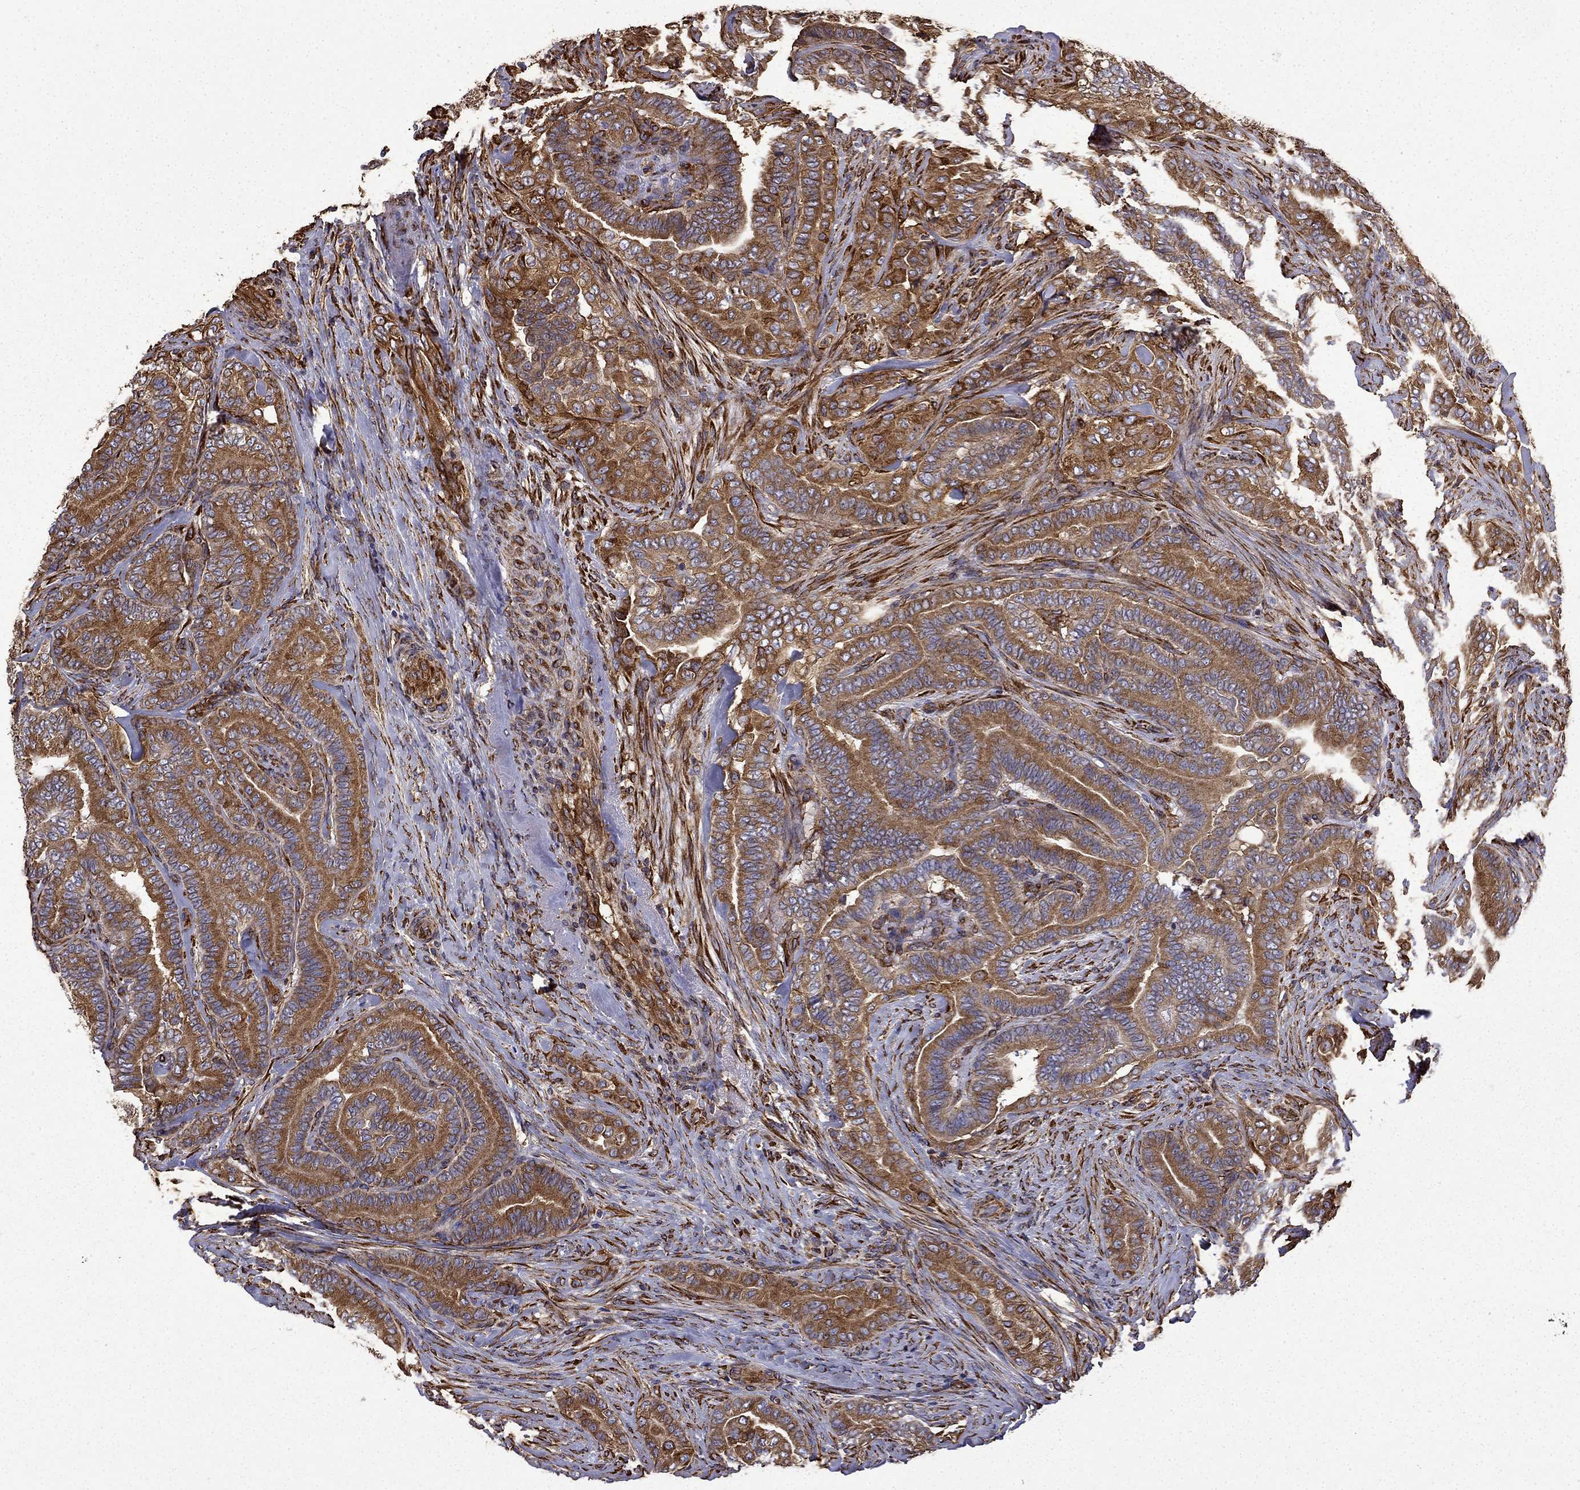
{"staining": {"intensity": "strong", "quantity": ">75%", "location": "cytoplasmic/membranous"}, "tissue": "thyroid cancer", "cell_type": "Tumor cells", "image_type": "cancer", "snomed": [{"axis": "morphology", "description": "Papillary adenocarcinoma, NOS"}, {"axis": "topography", "description": "Thyroid gland"}], "caption": "Protein expression analysis of papillary adenocarcinoma (thyroid) displays strong cytoplasmic/membranous expression in approximately >75% of tumor cells.", "gene": "MAP4", "patient": {"sex": "male", "age": 61}}